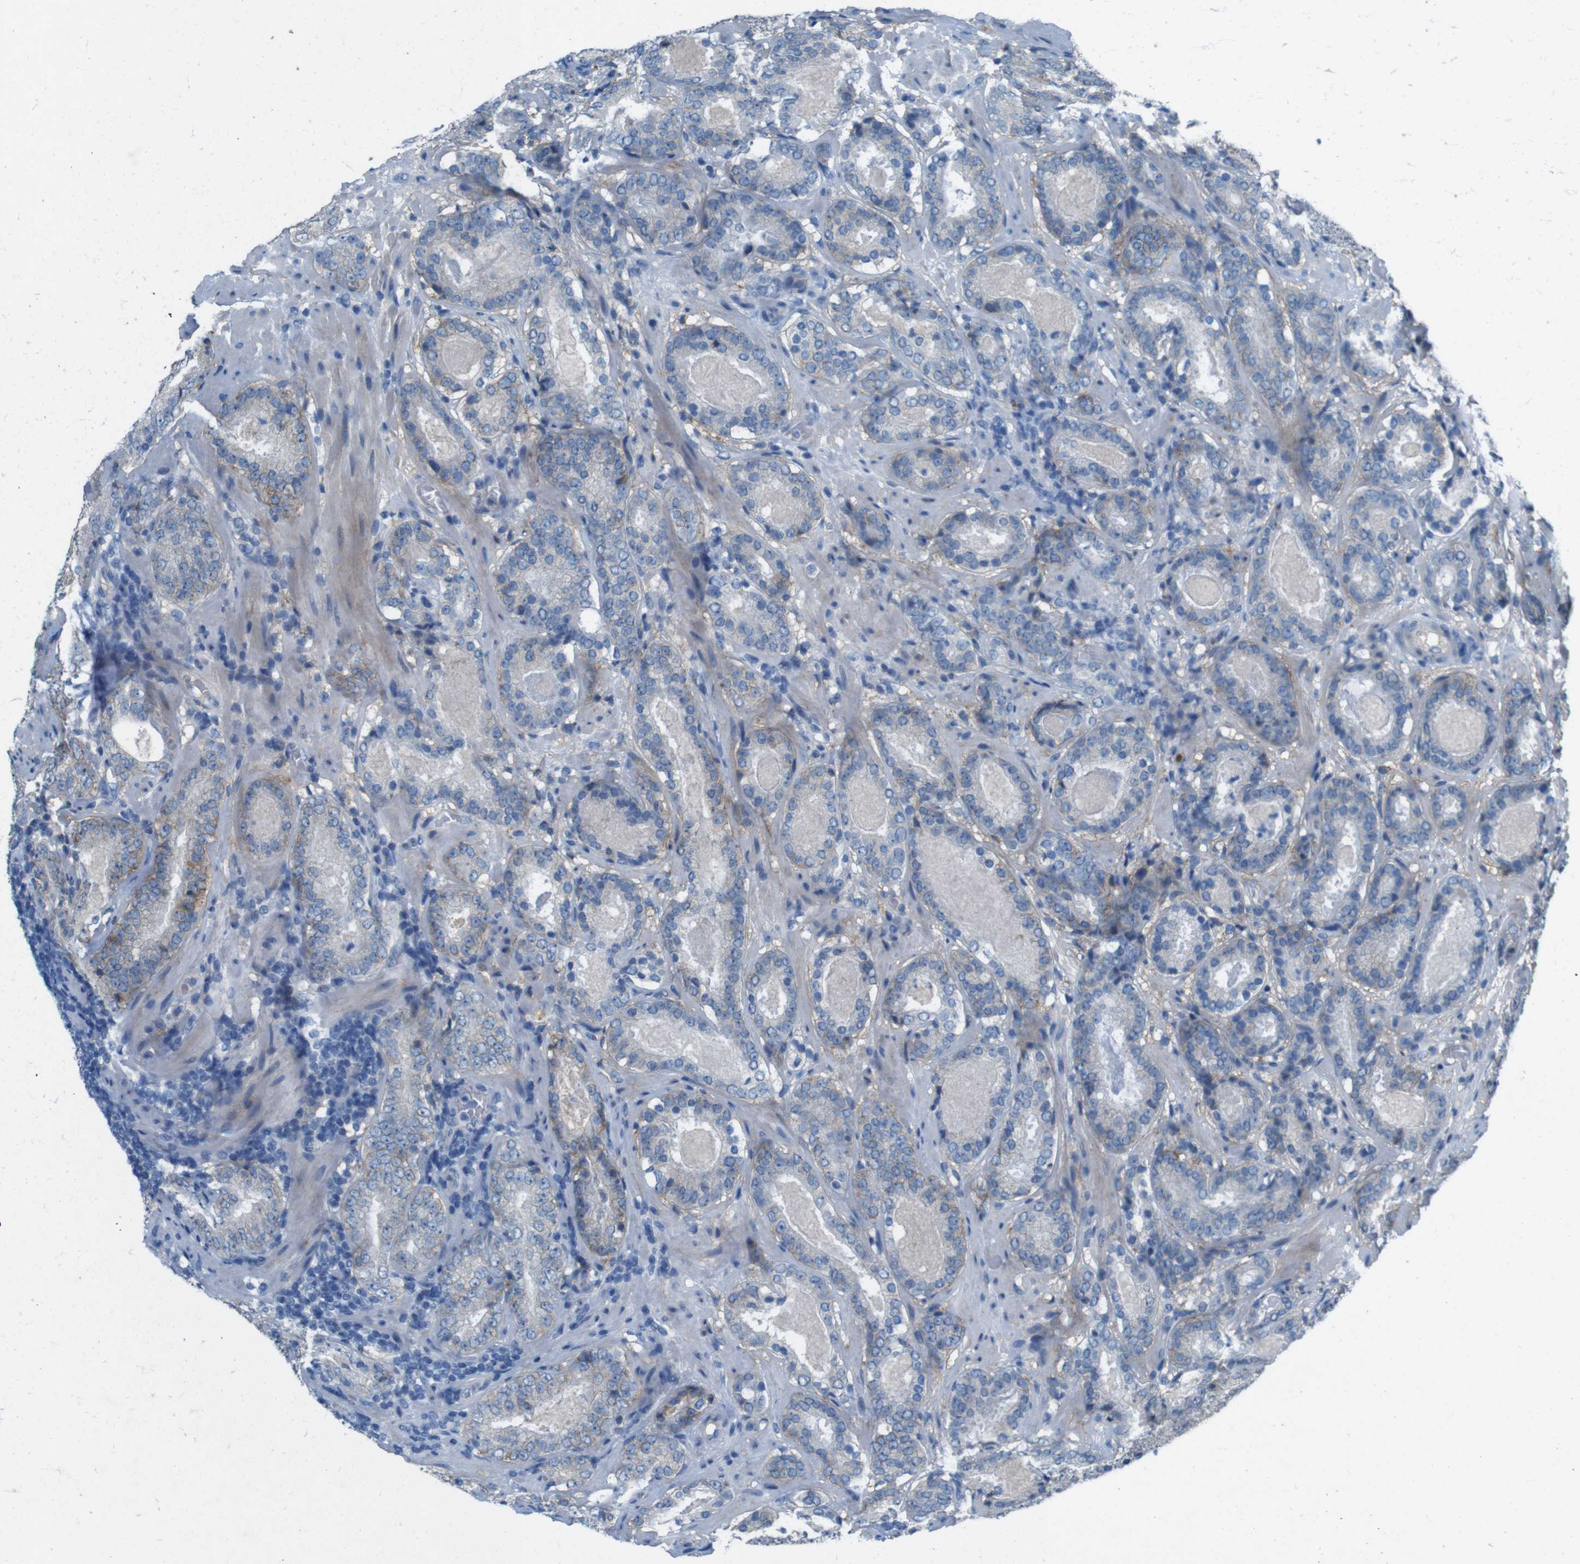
{"staining": {"intensity": "negative", "quantity": "none", "location": "none"}, "tissue": "prostate cancer", "cell_type": "Tumor cells", "image_type": "cancer", "snomed": [{"axis": "morphology", "description": "Adenocarcinoma, Low grade"}, {"axis": "topography", "description": "Prostate"}], "caption": "High power microscopy photomicrograph of an IHC photomicrograph of prostate cancer (adenocarcinoma (low-grade)), revealing no significant staining in tumor cells.", "gene": "PVR", "patient": {"sex": "male", "age": 69}}